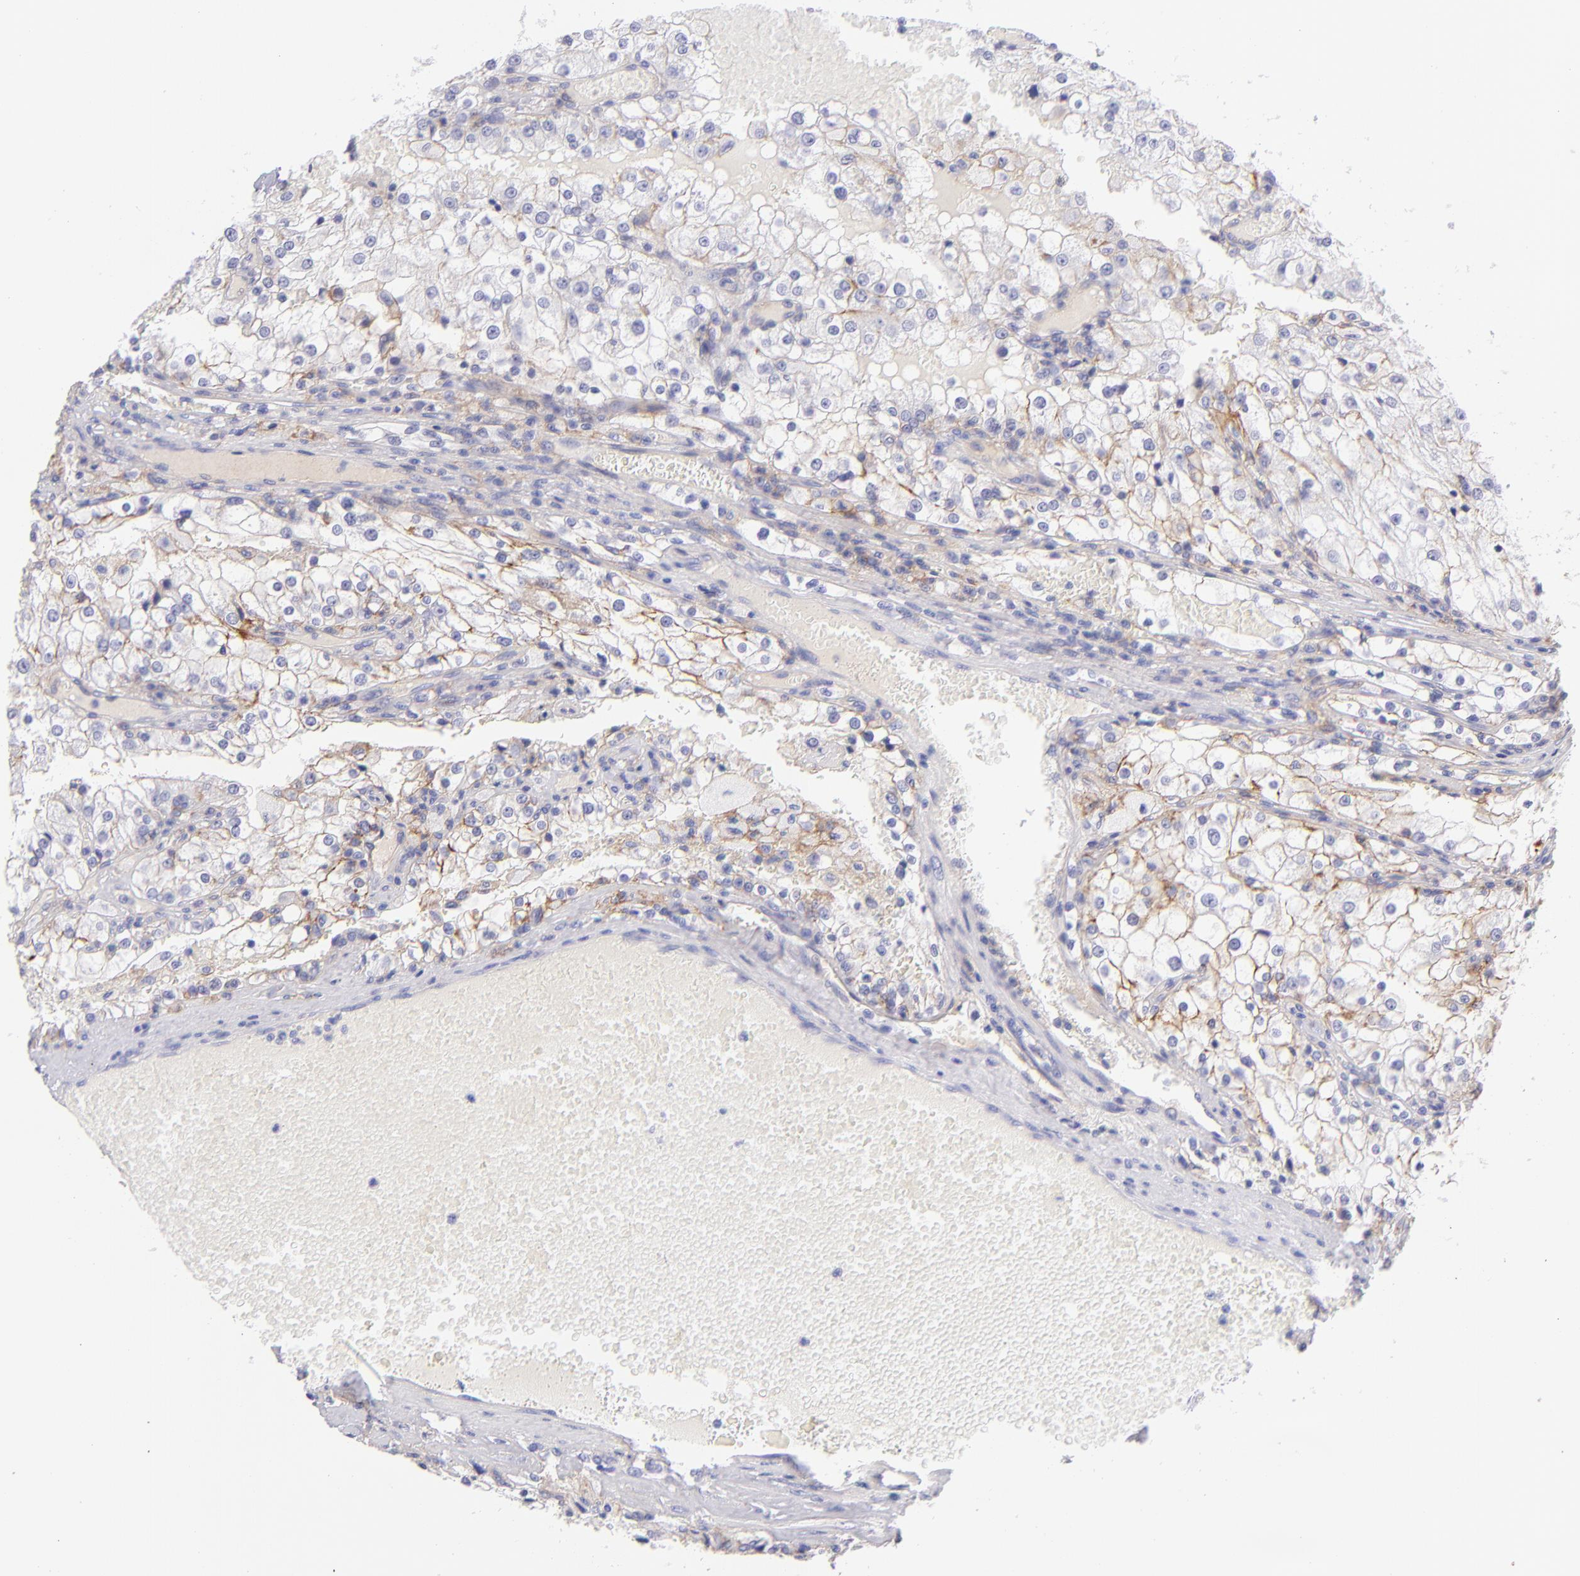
{"staining": {"intensity": "weak", "quantity": "25%-75%", "location": "cytoplasmic/membranous"}, "tissue": "renal cancer", "cell_type": "Tumor cells", "image_type": "cancer", "snomed": [{"axis": "morphology", "description": "Adenocarcinoma, NOS"}, {"axis": "topography", "description": "Kidney"}], "caption": "IHC image of renal cancer stained for a protein (brown), which reveals low levels of weak cytoplasmic/membranous positivity in approximately 25%-75% of tumor cells.", "gene": "CD81", "patient": {"sex": "female", "age": 74}}